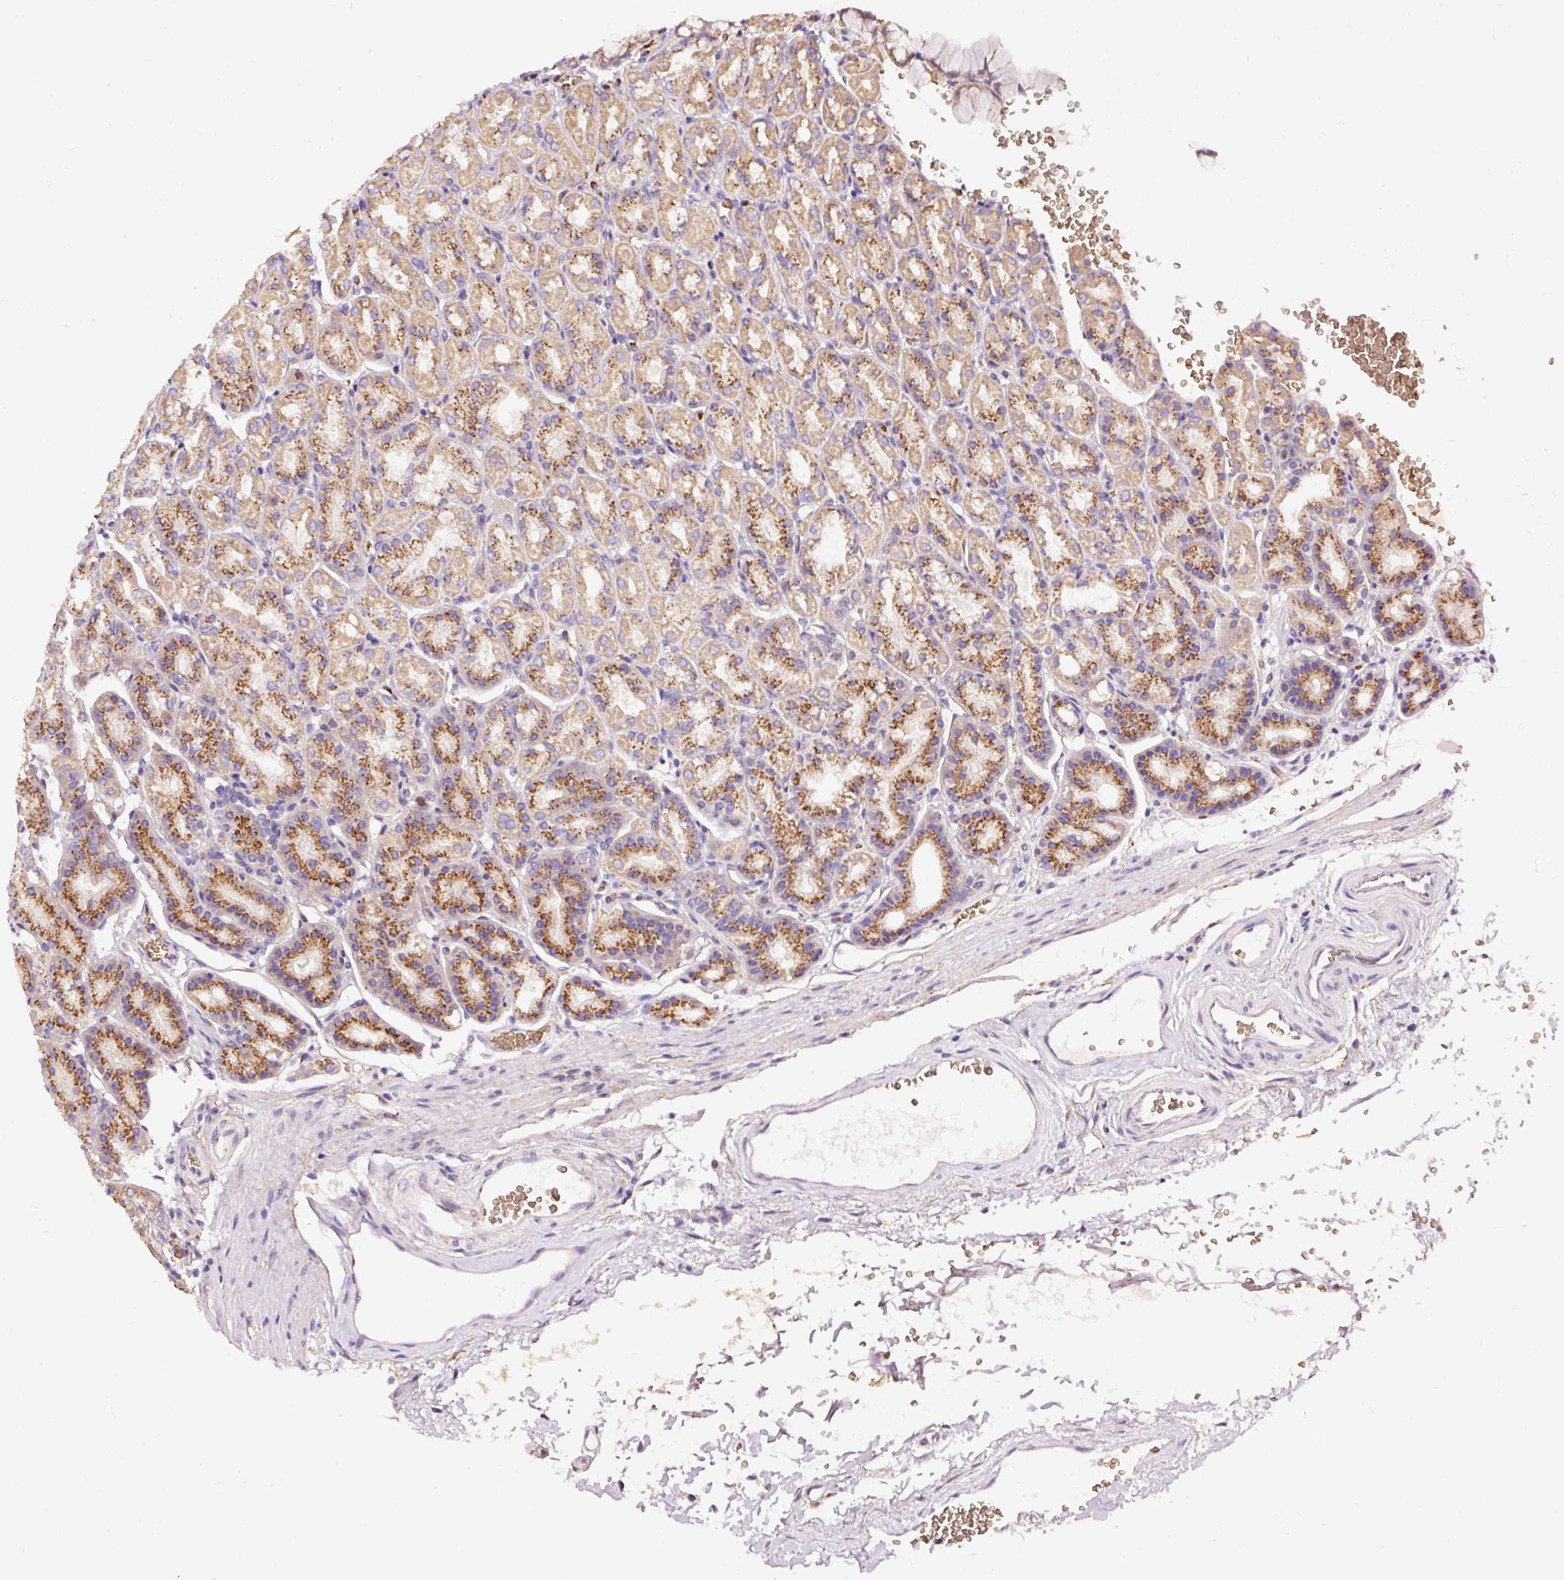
{"staining": {"intensity": "strong", "quantity": "25%-75%", "location": "cytoplasmic/membranous"}, "tissue": "stomach", "cell_type": "Glandular cells", "image_type": "normal", "snomed": [{"axis": "morphology", "description": "Normal tissue, NOS"}, {"axis": "topography", "description": "Stomach, upper"}], "caption": "Immunohistochemical staining of unremarkable stomach reveals strong cytoplasmic/membranous protein positivity in about 25%-75% of glandular cells.", "gene": "PRRC2A", "patient": {"sex": "female", "age": 81}}